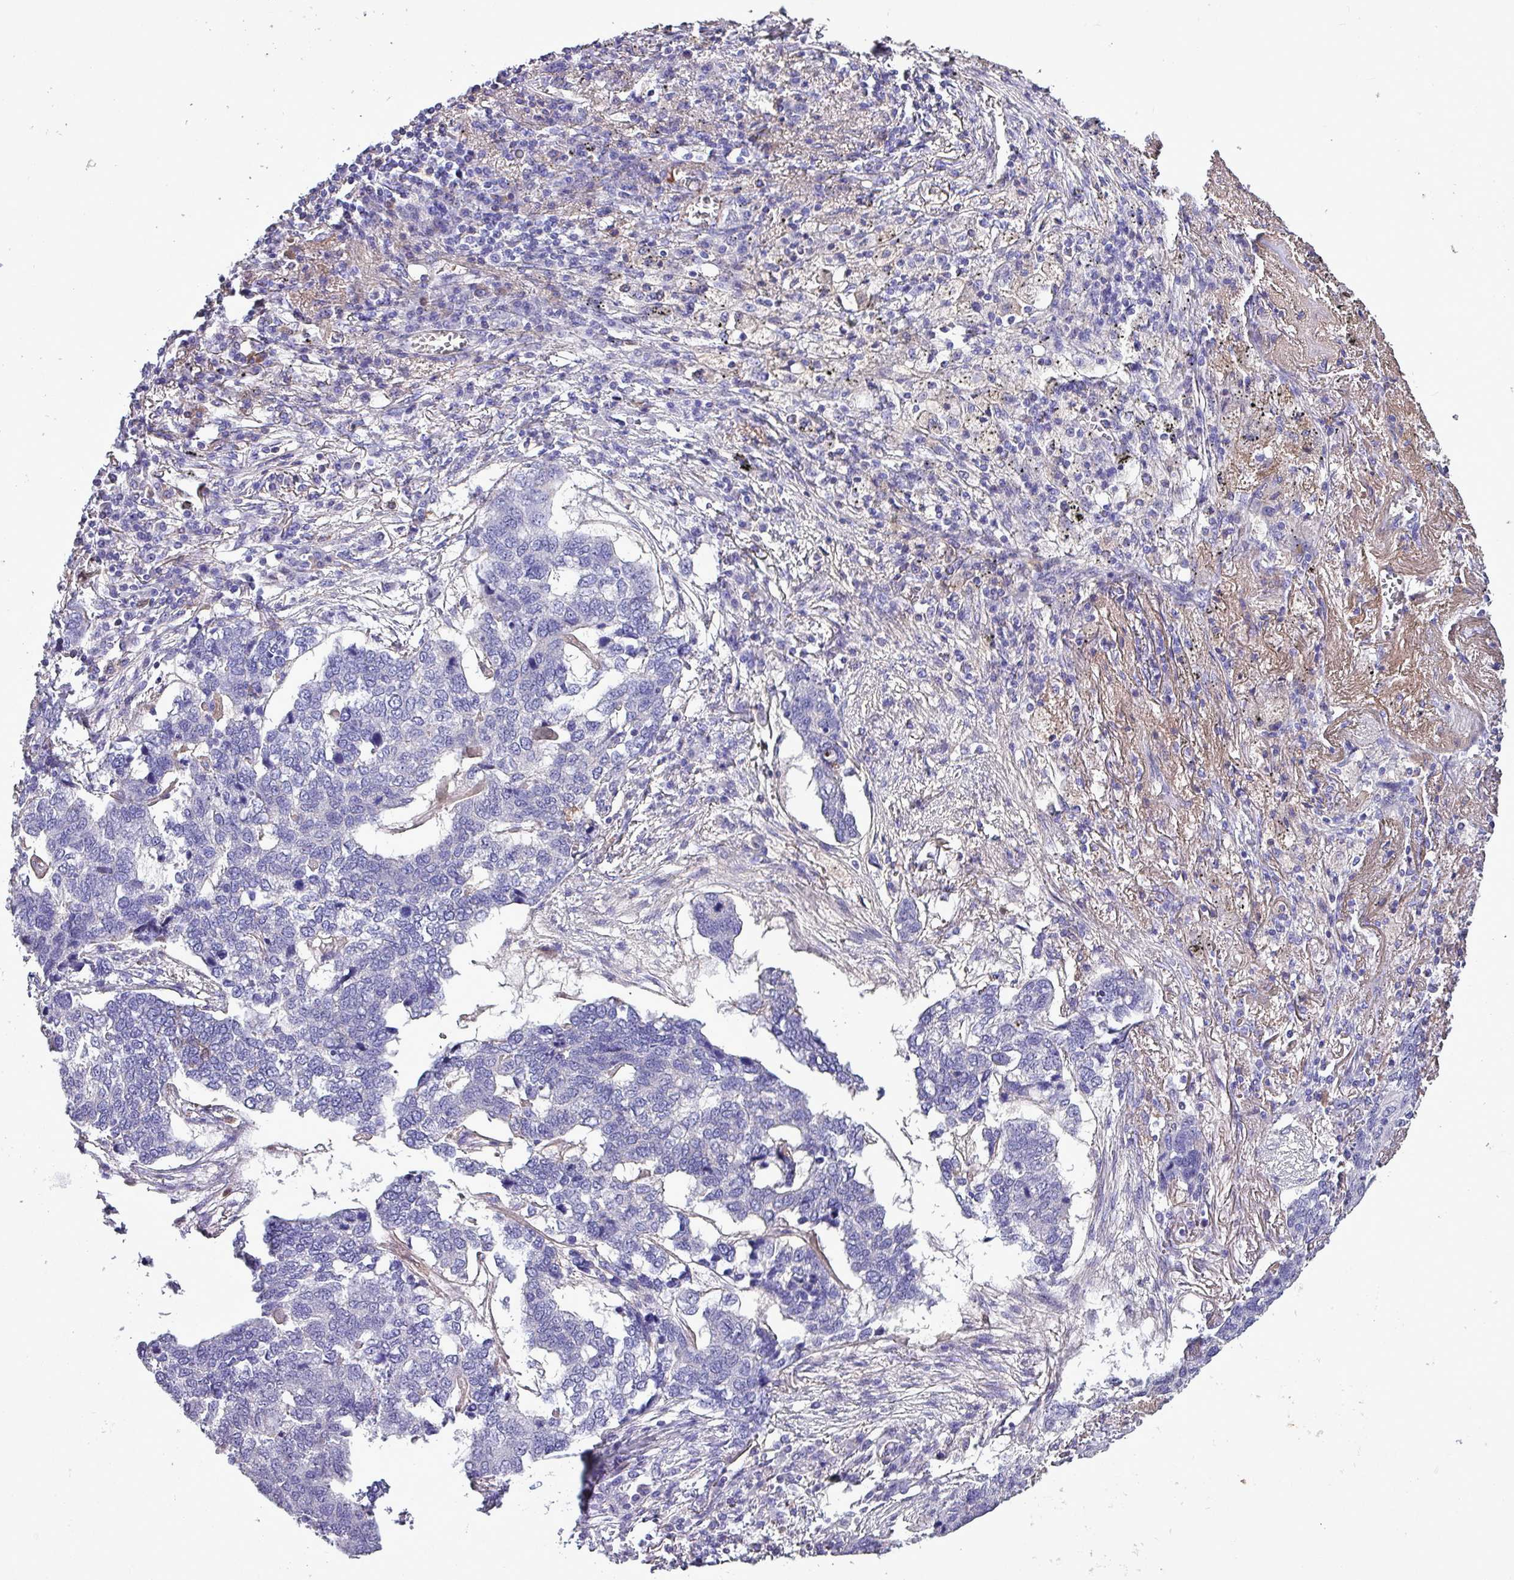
{"staining": {"intensity": "negative", "quantity": "none", "location": "none"}, "tissue": "lung cancer", "cell_type": "Tumor cells", "image_type": "cancer", "snomed": [{"axis": "morphology", "description": "Squamous cell carcinoma, NOS"}, {"axis": "topography", "description": "Lung"}], "caption": "Squamous cell carcinoma (lung) was stained to show a protein in brown. There is no significant staining in tumor cells.", "gene": "HP", "patient": {"sex": "female", "age": 63}}